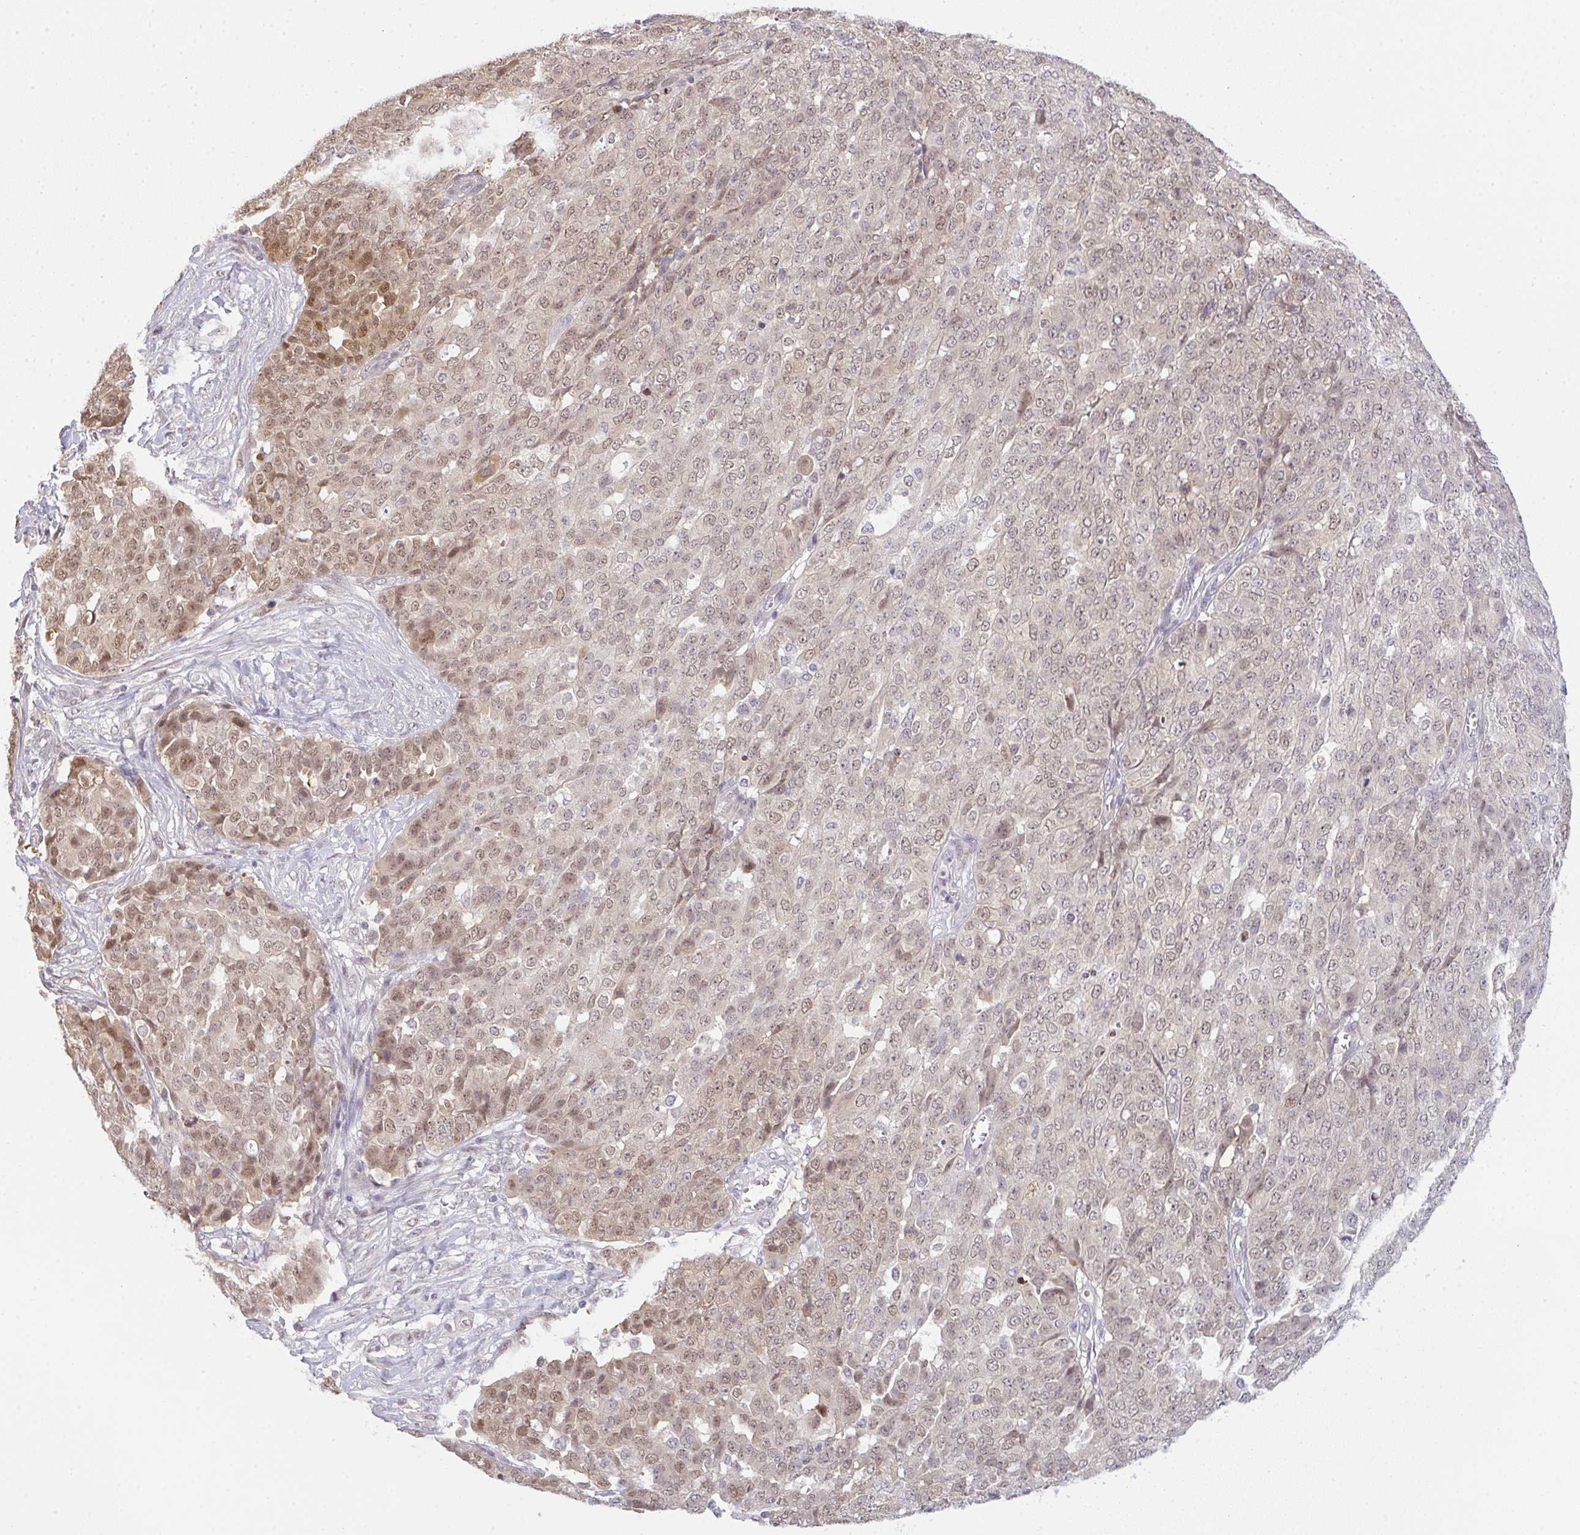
{"staining": {"intensity": "moderate", "quantity": "<25%", "location": "nuclear"}, "tissue": "ovarian cancer", "cell_type": "Tumor cells", "image_type": "cancer", "snomed": [{"axis": "morphology", "description": "Cystadenocarcinoma, serous, NOS"}, {"axis": "topography", "description": "Soft tissue"}, {"axis": "topography", "description": "Ovary"}], "caption": "Protein expression analysis of ovarian cancer shows moderate nuclear positivity in about <25% of tumor cells. (DAB (3,3'-diaminobenzidine) IHC with brightfield microscopy, high magnification).", "gene": "CSE1L", "patient": {"sex": "female", "age": 57}}